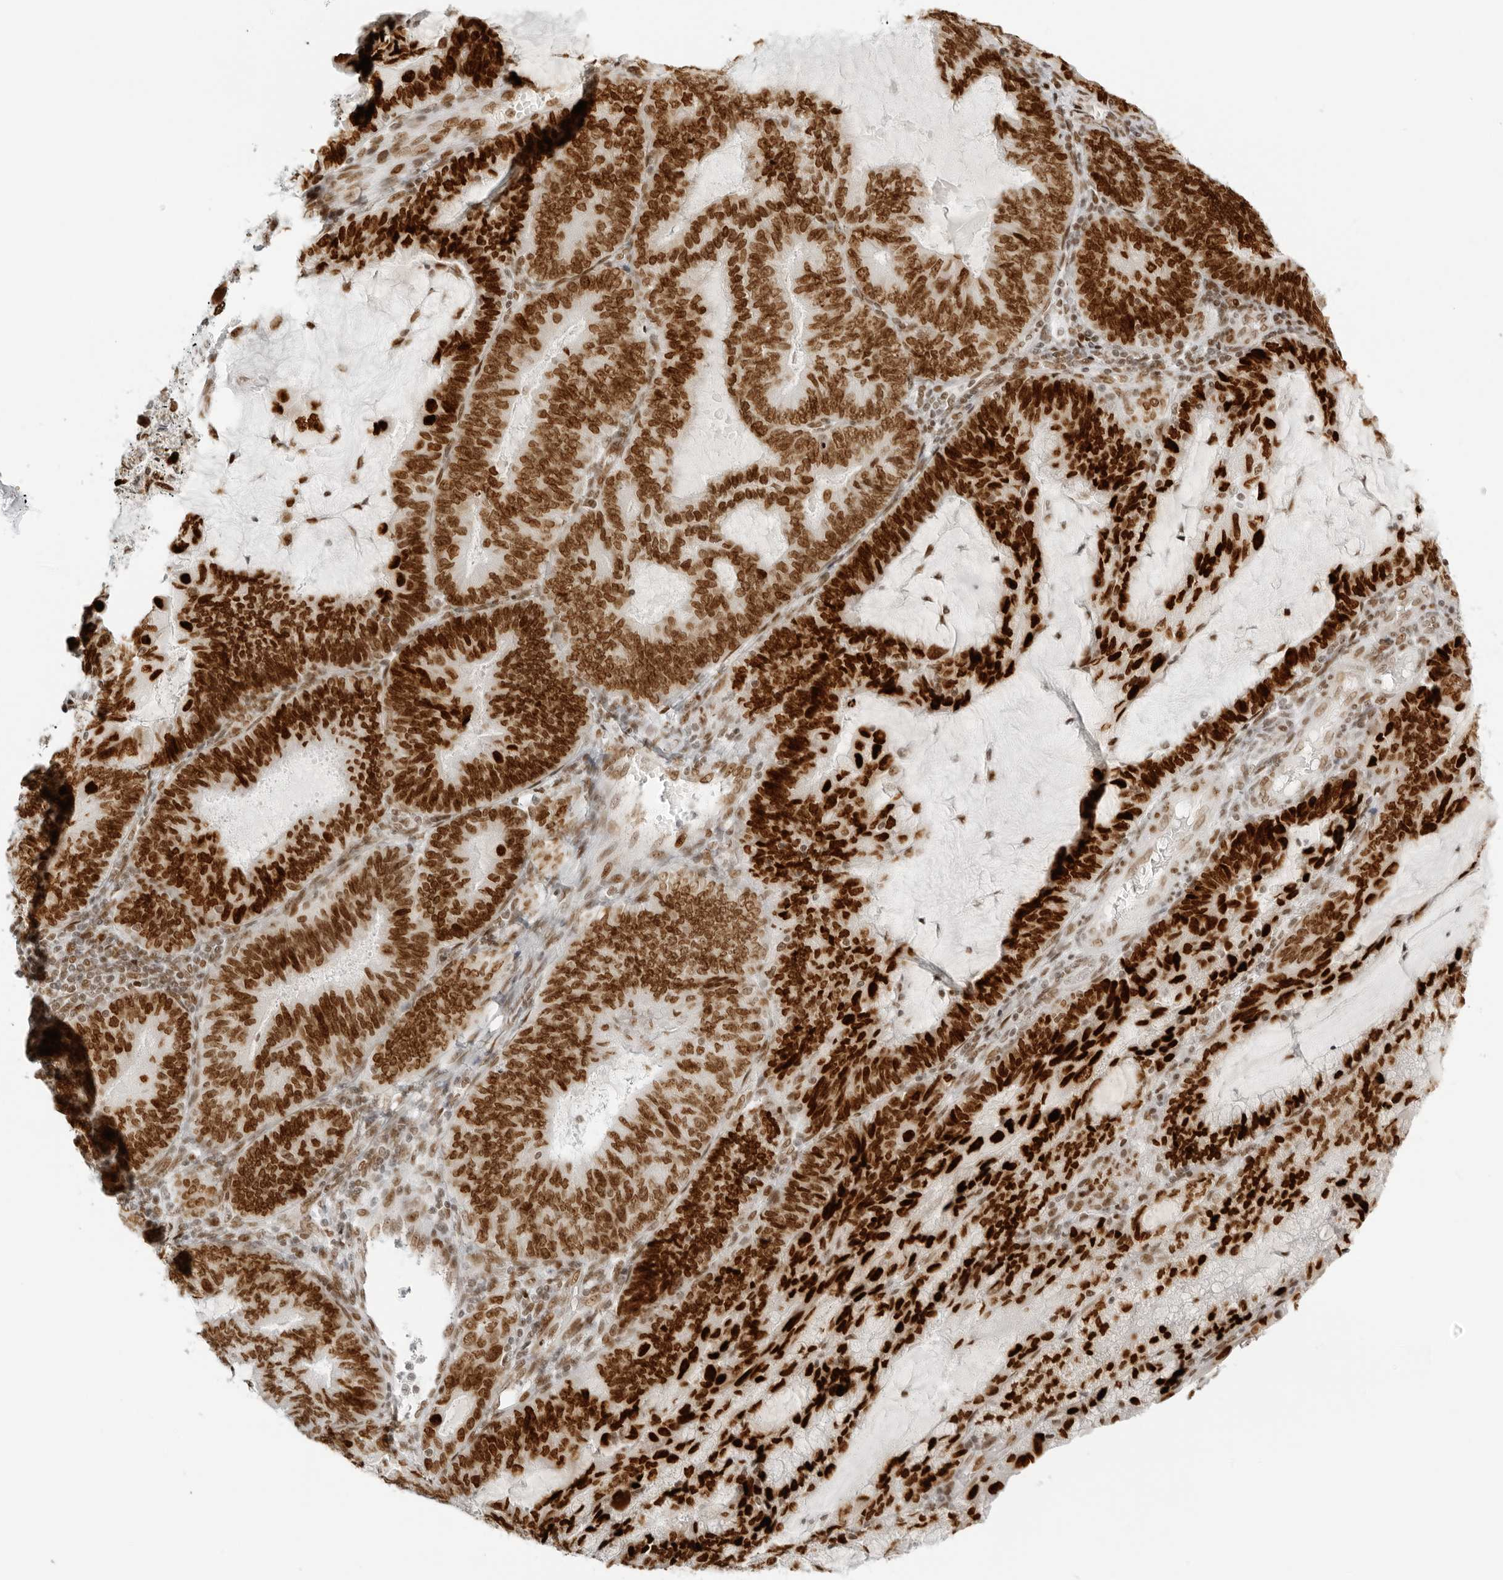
{"staining": {"intensity": "strong", "quantity": ">75%", "location": "nuclear"}, "tissue": "endometrial cancer", "cell_type": "Tumor cells", "image_type": "cancer", "snomed": [{"axis": "morphology", "description": "Adenocarcinoma, NOS"}, {"axis": "topography", "description": "Endometrium"}], "caption": "Endometrial cancer (adenocarcinoma) stained with DAB immunohistochemistry reveals high levels of strong nuclear expression in about >75% of tumor cells. The protein of interest is stained brown, and the nuclei are stained in blue (DAB IHC with brightfield microscopy, high magnification).", "gene": "RCC1", "patient": {"sex": "female", "age": 81}}